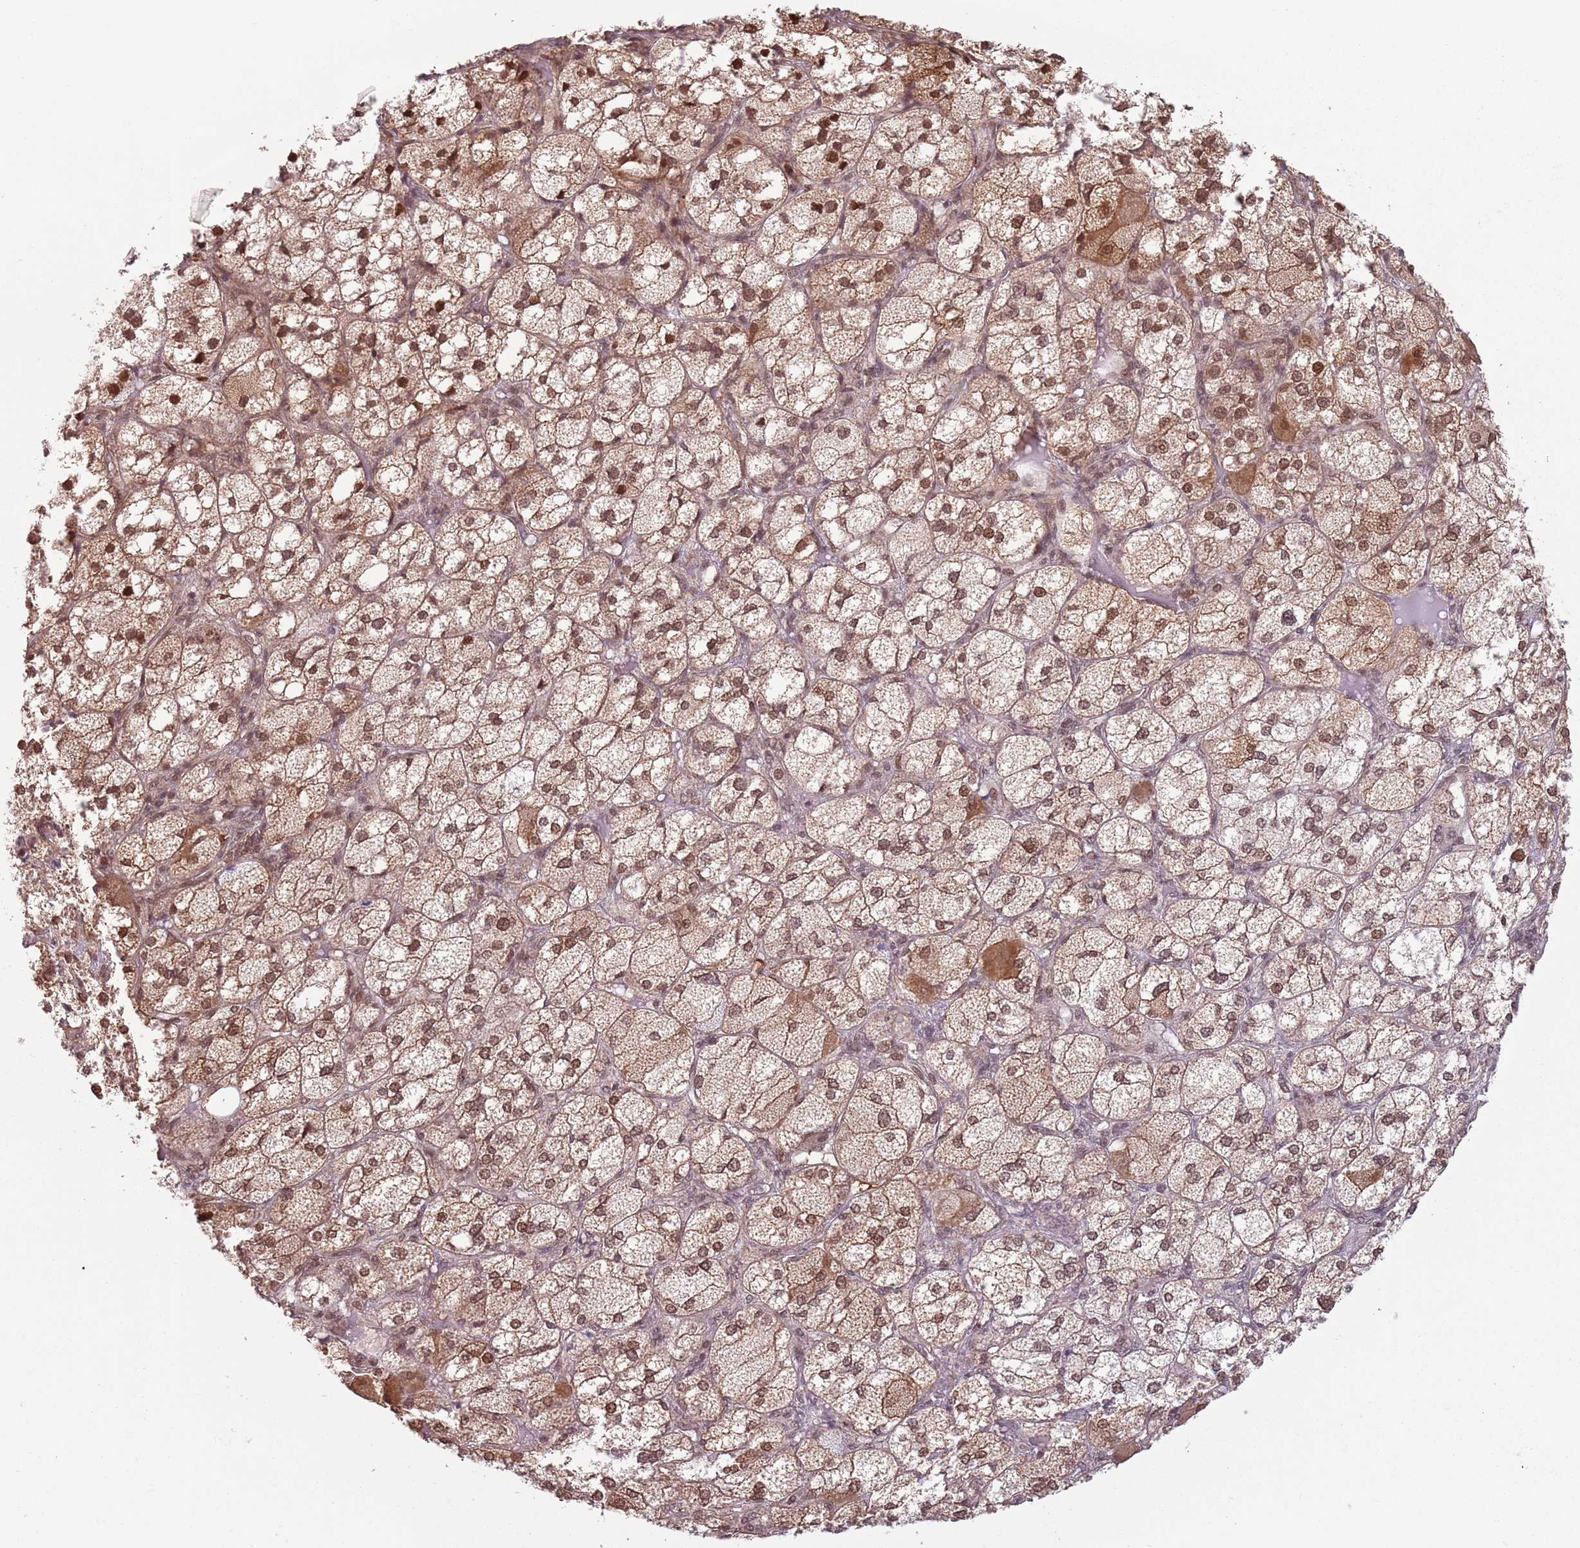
{"staining": {"intensity": "strong", "quantity": ">75%", "location": "cytoplasmic/membranous,nuclear"}, "tissue": "adrenal gland", "cell_type": "Glandular cells", "image_type": "normal", "snomed": [{"axis": "morphology", "description": "Normal tissue, NOS"}, {"axis": "topography", "description": "Adrenal gland"}], "caption": "Glandular cells show high levels of strong cytoplasmic/membranous,nuclear expression in about >75% of cells in benign human adrenal gland. (Brightfield microscopy of DAB IHC at high magnification).", "gene": "CCDC154", "patient": {"sex": "female", "age": 61}}